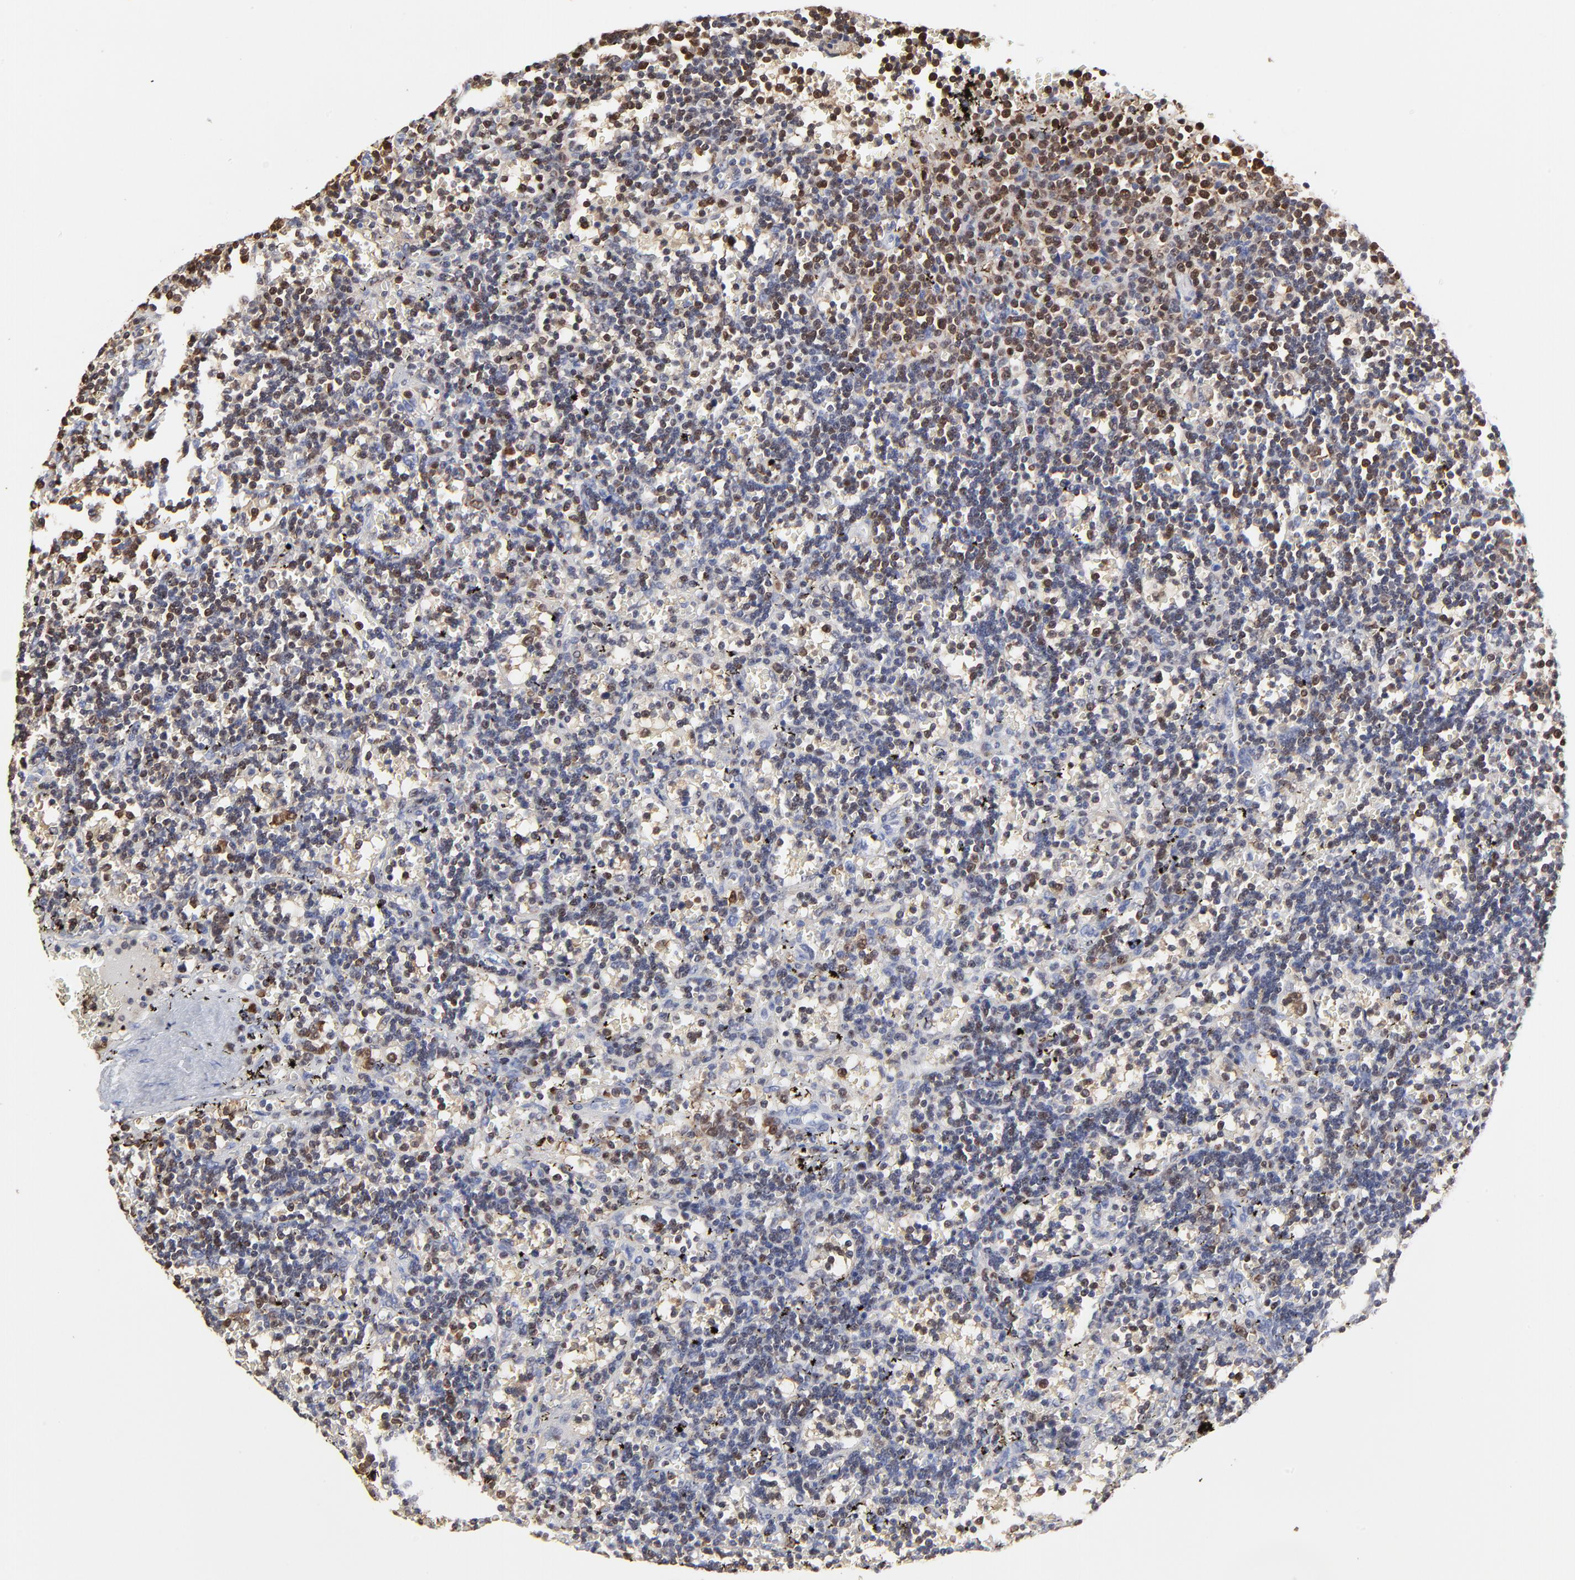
{"staining": {"intensity": "weak", "quantity": "<25%", "location": "nuclear"}, "tissue": "lymphoma", "cell_type": "Tumor cells", "image_type": "cancer", "snomed": [{"axis": "morphology", "description": "Malignant lymphoma, non-Hodgkin's type, Low grade"}, {"axis": "topography", "description": "Spleen"}], "caption": "Lymphoma was stained to show a protein in brown. There is no significant positivity in tumor cells. (Brightfield microscopy of DAB immunohistochemistry (IHC) at high magnification).", "gene": "CASP3", "patient": {"sex": "male", "age": 60}}